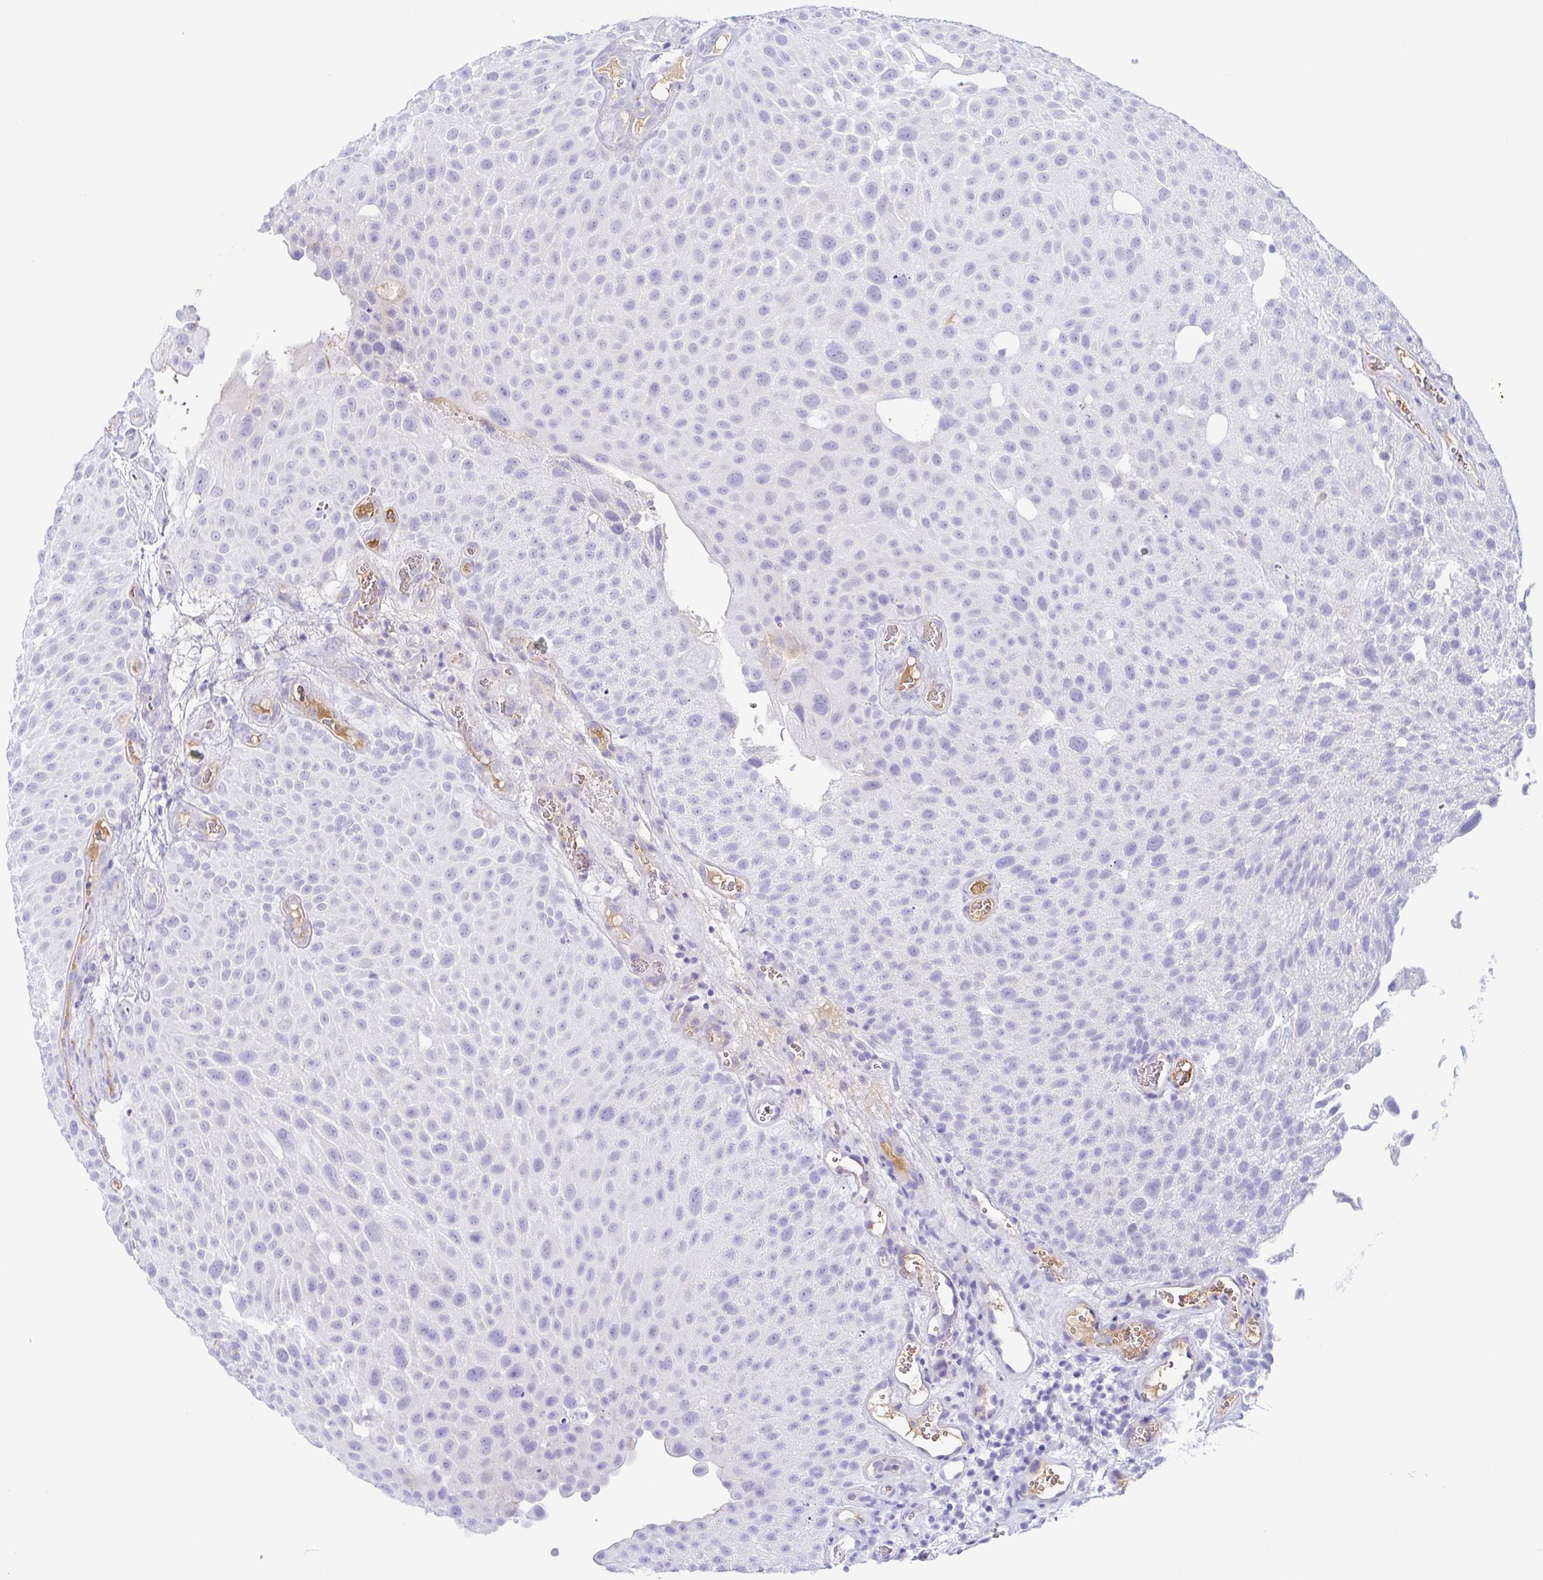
{"staining": {"intensity": "negative", "quantity": "none", "location": "none"}, "tissue": "urothelial cancer", "cell_type": "Tumor cells", "image_type": "cancer", "snomed": [{"axis": "morphology", "description": "Urothelial carcinoma, Low grade"}, {"axis": "topography", "description": "Urinary bladder"}], "caption": "Tumor cells are negative for brown protein staining in urothelial cancer.", "gene": "LDLRAD1", "patient": {"sex": "male", "age": 72}}